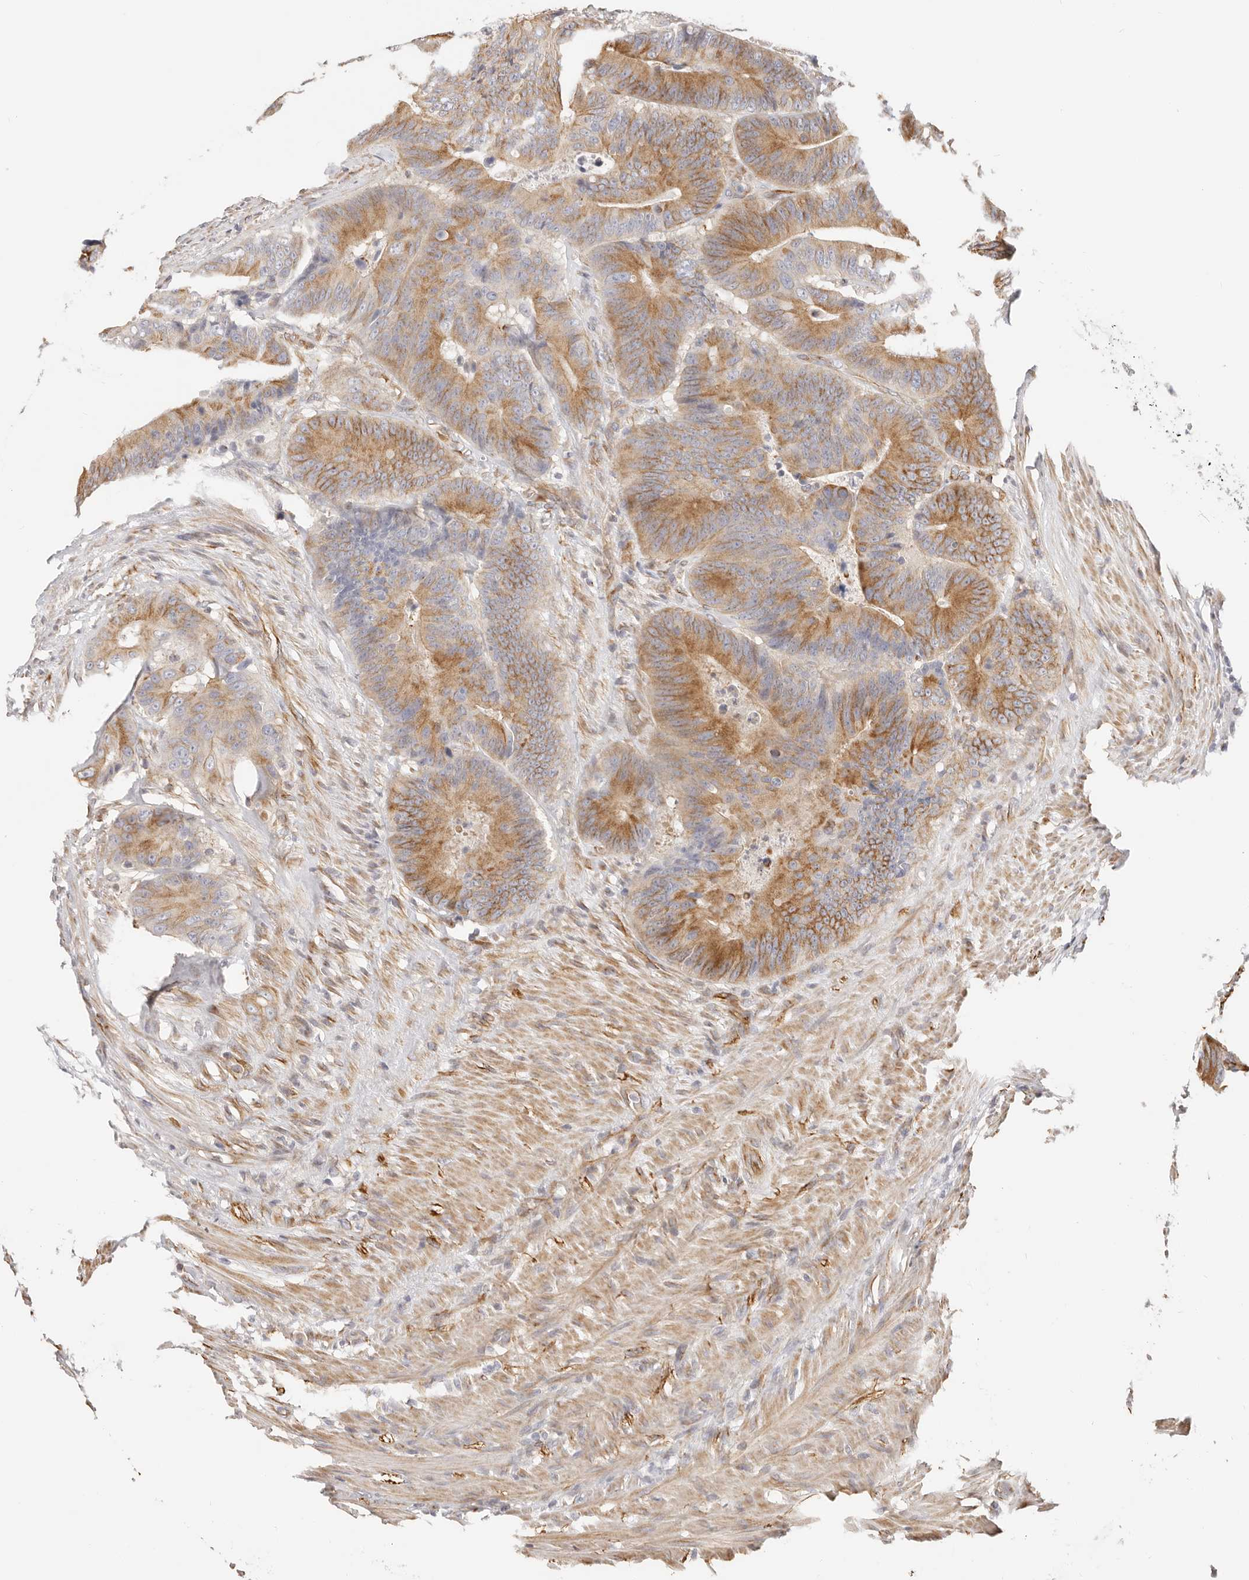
{"staining": {"intensity": "moderate", "quantity": ">75%", "location": "cytoplasmic/membranous"}, "tissue": "colorectal cancer", "cell_type": "Tumor cells", "image_type": "cancer", "snomed": [{"axis": "morphology", "description": "Adenocarcinoma, NOS"}, {"axis": "topography", "description": "Colon"}], "caption": "Protein expression analysis of colorectal adenocarcinoma shows moderate cytoplasmic/membranous positivity in about >75% of tumor cells. The staining is performed using DAB brown chromogen to label protein expression. The nuclei are counter-stained blue using hematoxylin.", "gene": "DTNBP1", "patient": {"sex": "male", "age": 83}}